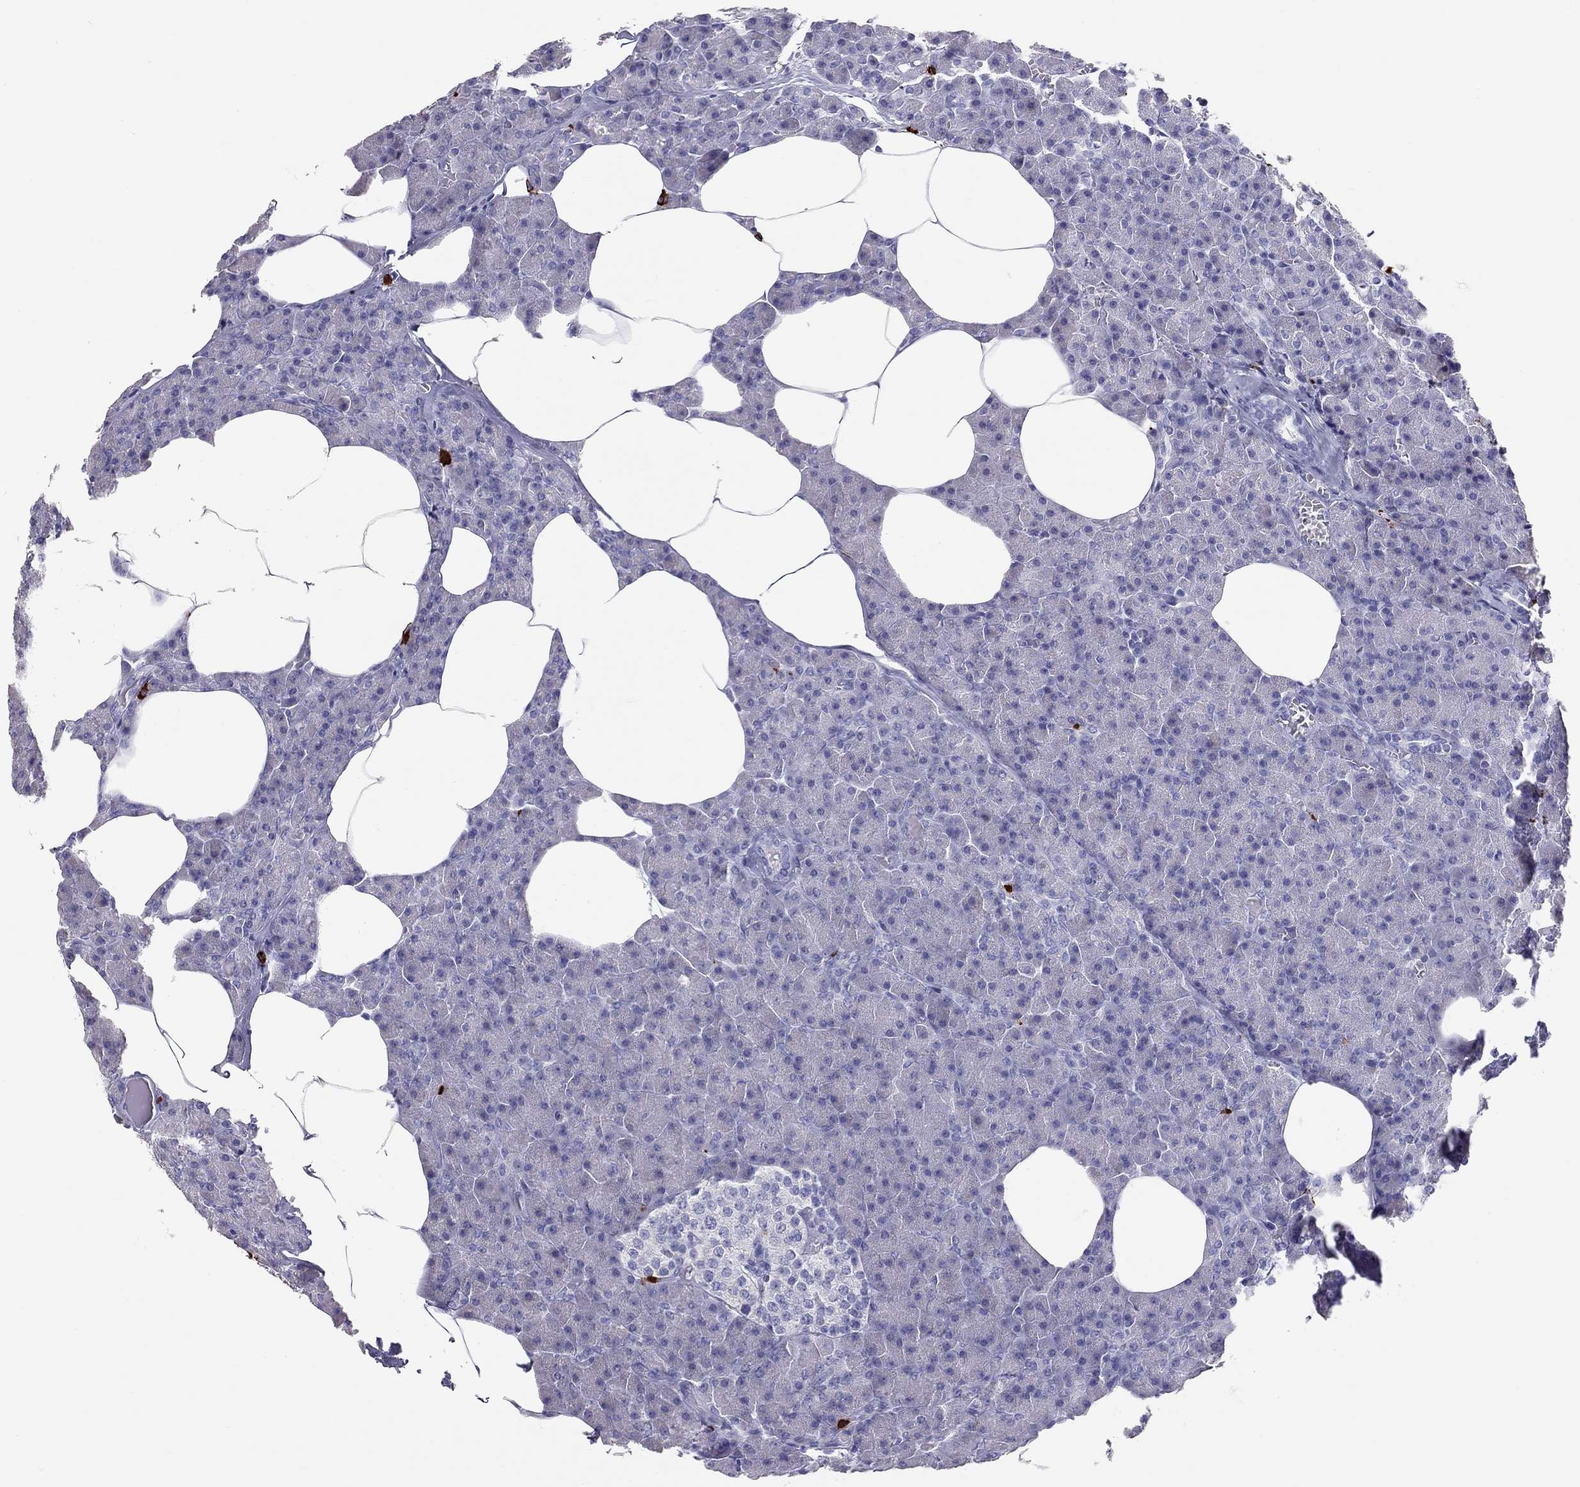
{"staining": {"intensity": "negative", "quantity": "none", "location": "none"}, "tissue": "pancreas", "cell_type": "Exocrine glandular cells", "image_type": "normal", "snomed": [{"axis": "morphology", "description": "Normal tissue, NOS"}, {"axis": "topography", "description": "Pancreas"}], "caption": "Exocrine glandular cells show no significant expression in normal pancreas. (DAB (3,3'-diaminobenzidine) immunohistochemistry, high magnification).", "gene": "IL17REL", "patient": {"sex": "female", "age": 45}}